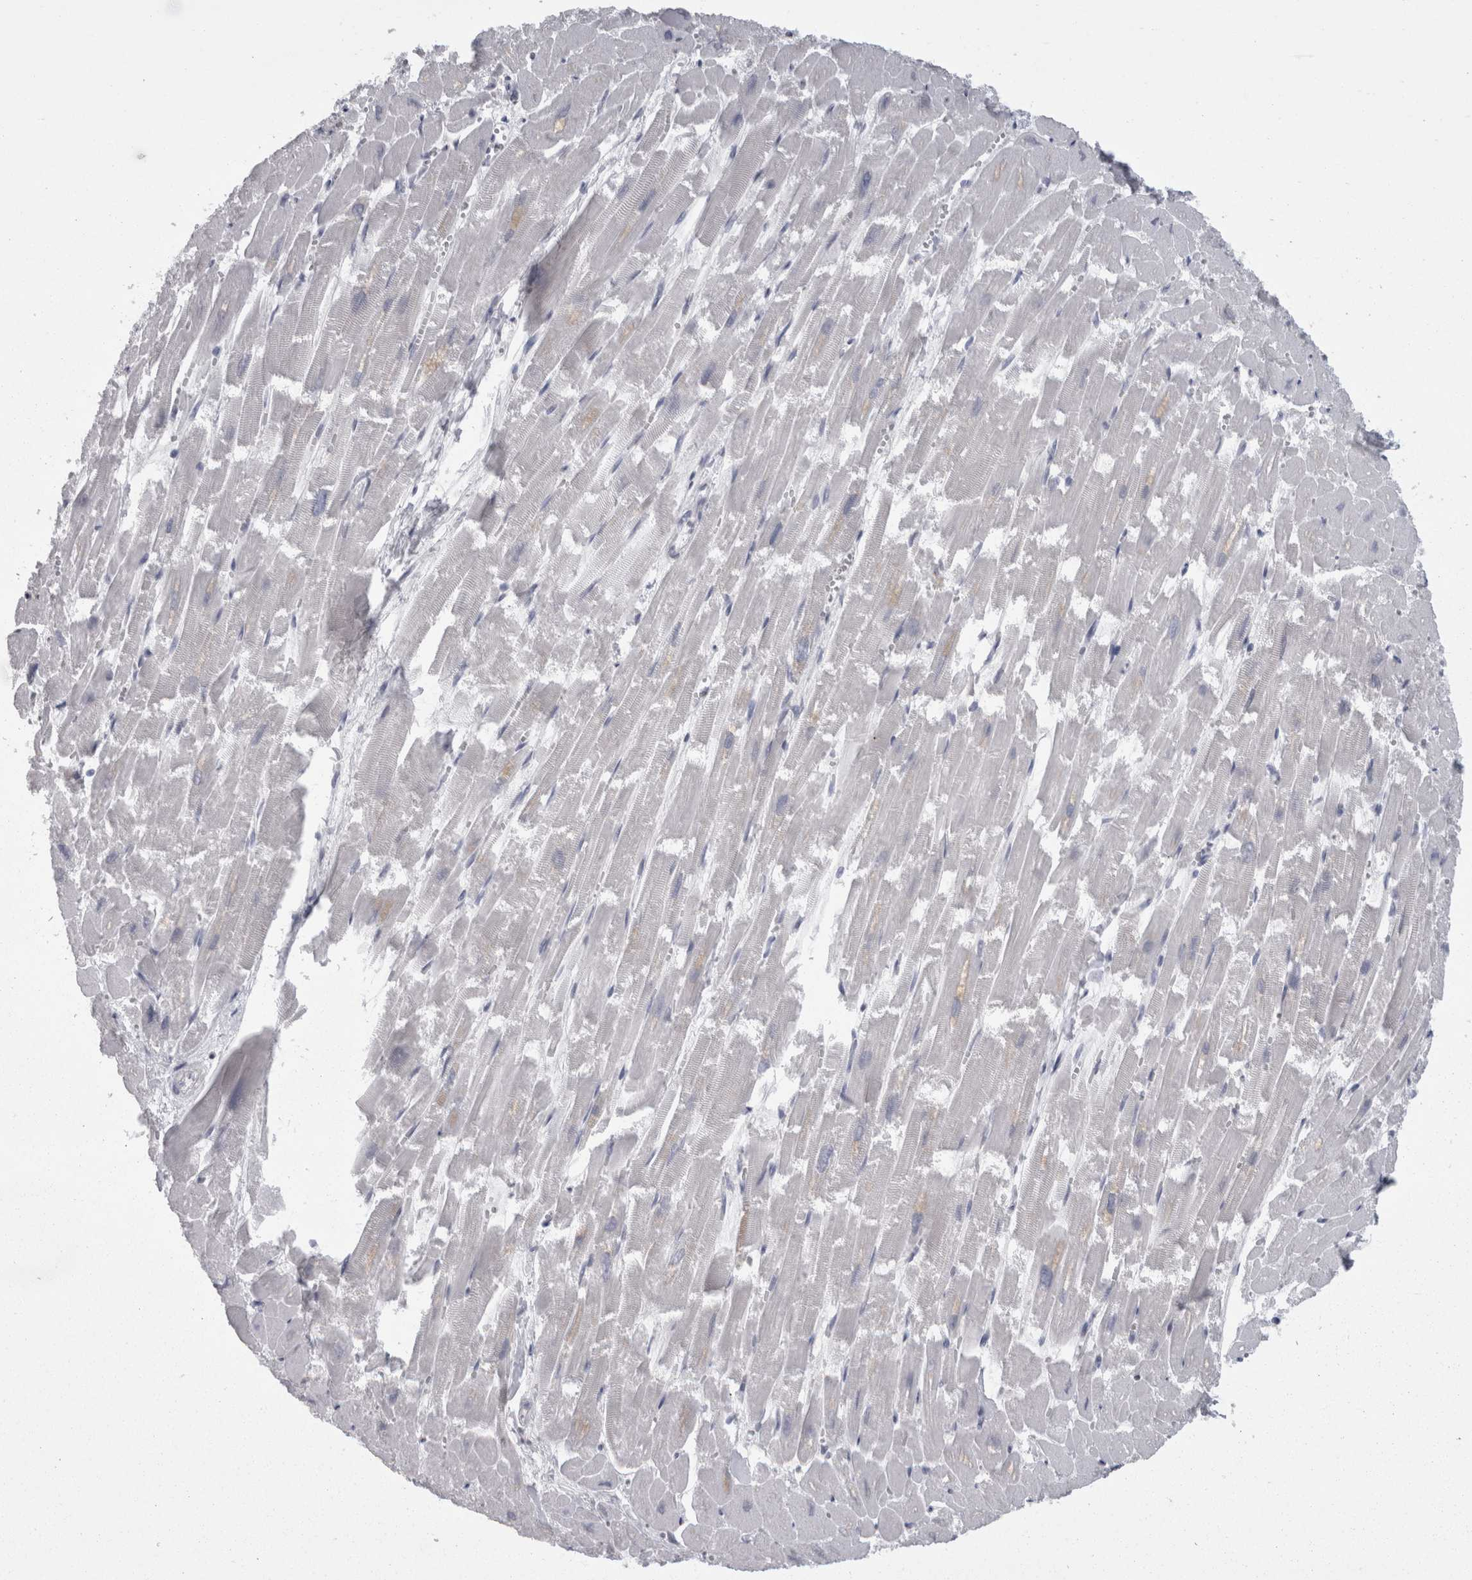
{"staining": {"intensity": "negative", "quantity": "none", "location": "none"}, "tissue": "heart muscle", "cell_type": "Cardiomyocytes", "image_type": "normal", "snomed": [{"axis": "morphology", "description": "Normal tissue, NOS"}, {"axis": "topography", "description": "Heart"}], "caption": "Cardiomyocytes are negative for protein expression in normal human heart muscle. Nuclei are stained in blue.", "gene": "C1orf54", "patient": {"sex": "male", "age": 54}}